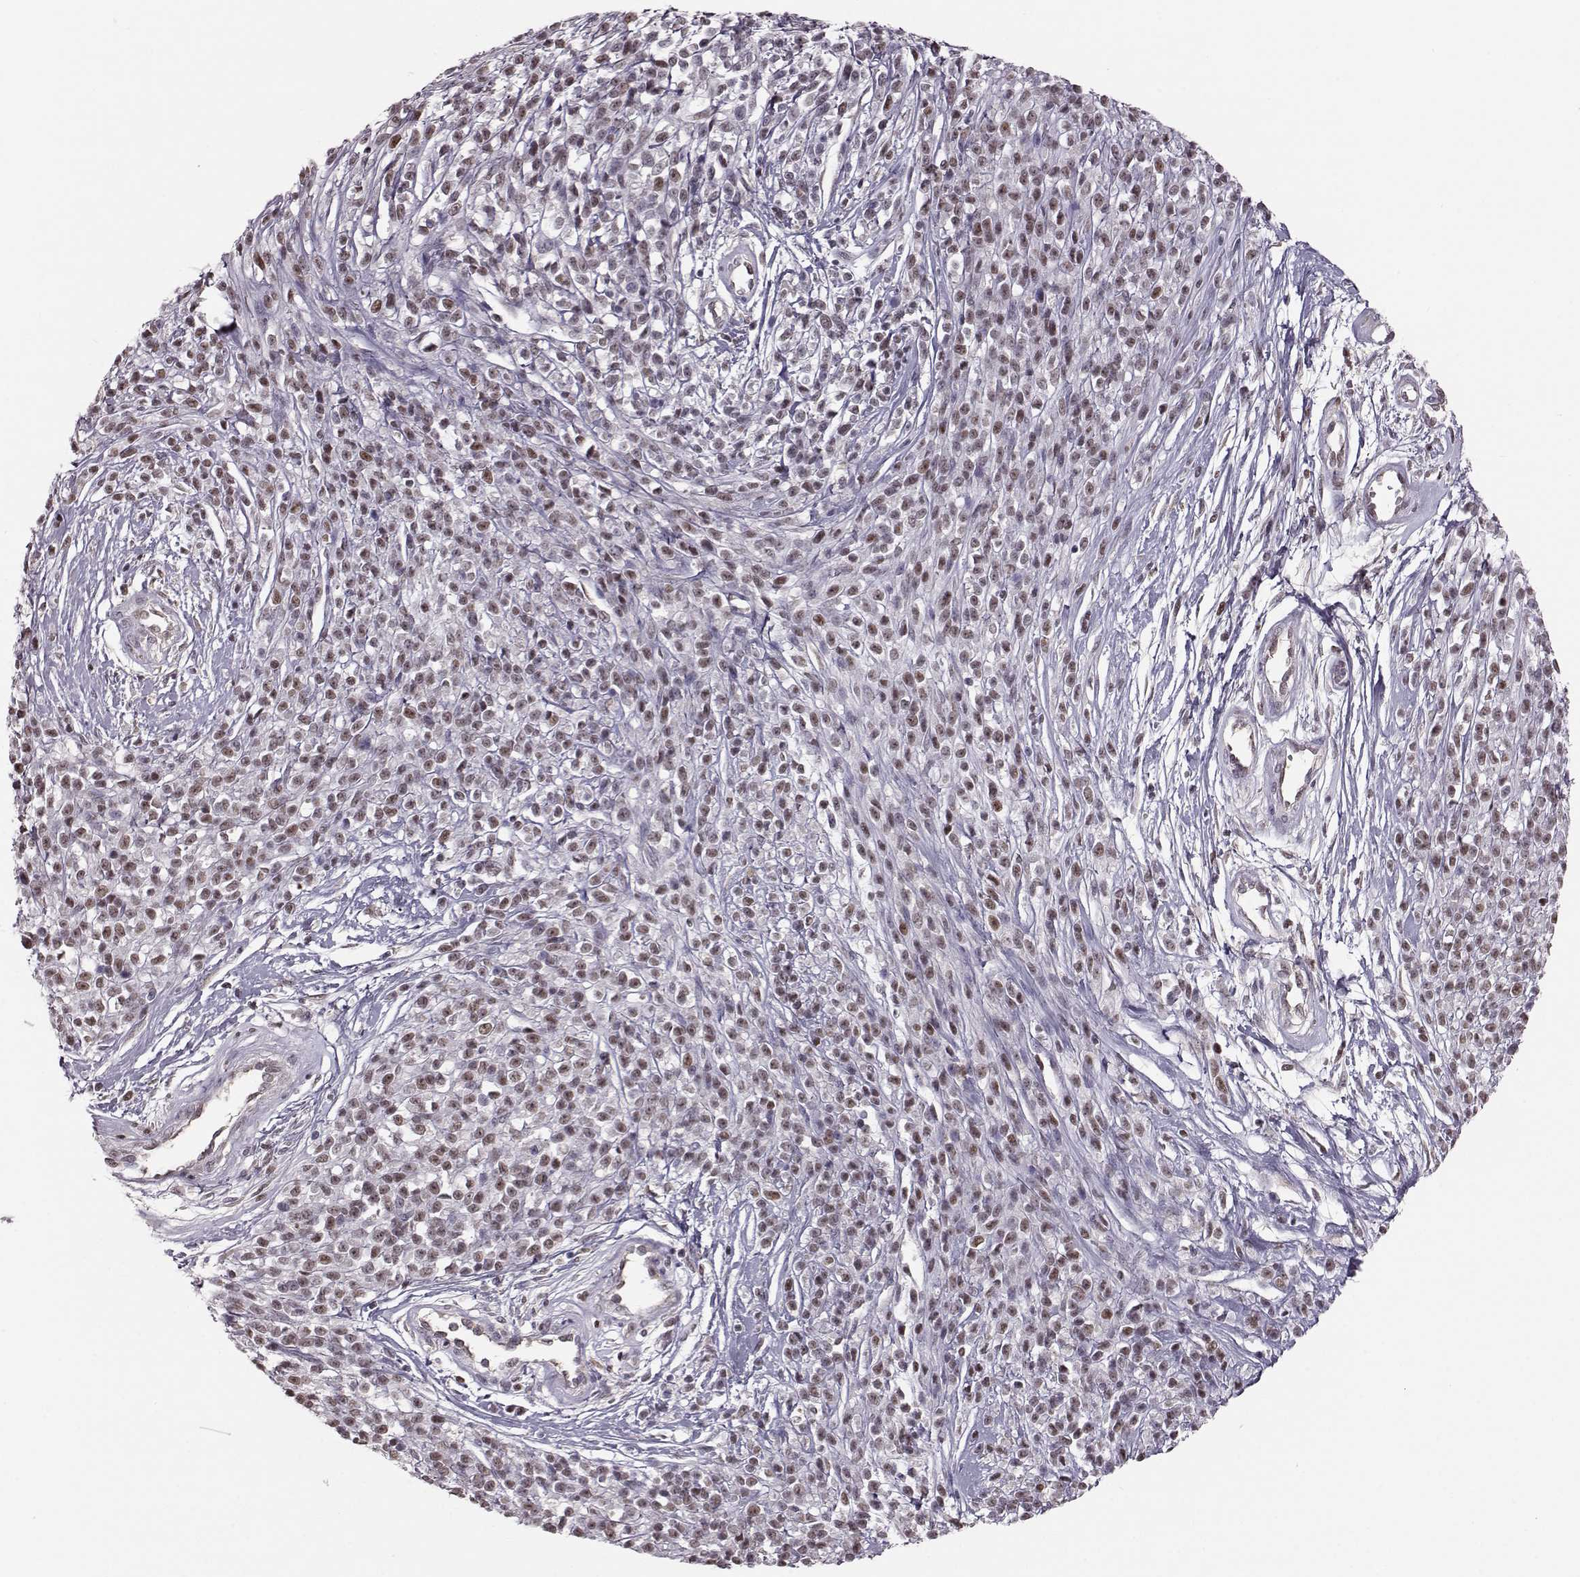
{"staining": {"intensity": "weak", "quantity": ">75%", "location": "nuclear"}, "tissue": "melanoma", "cell_type": "Tumor cells", "image_type": "cancer", "snomed": [{"axis": "morphology", "description": "Malignant melanoma, NOS"}, {"axis": "topography", "description": "Skin"}, {"axis": "topography", "description": "Skin of trunk"}], "caption": "Human melanoma stained for a protein (brown) shows weak nuclear positive staining in approximately >75% of tumor cells.", "gene": "KLF6", "patient": {"sex": "male", "age": 74}}